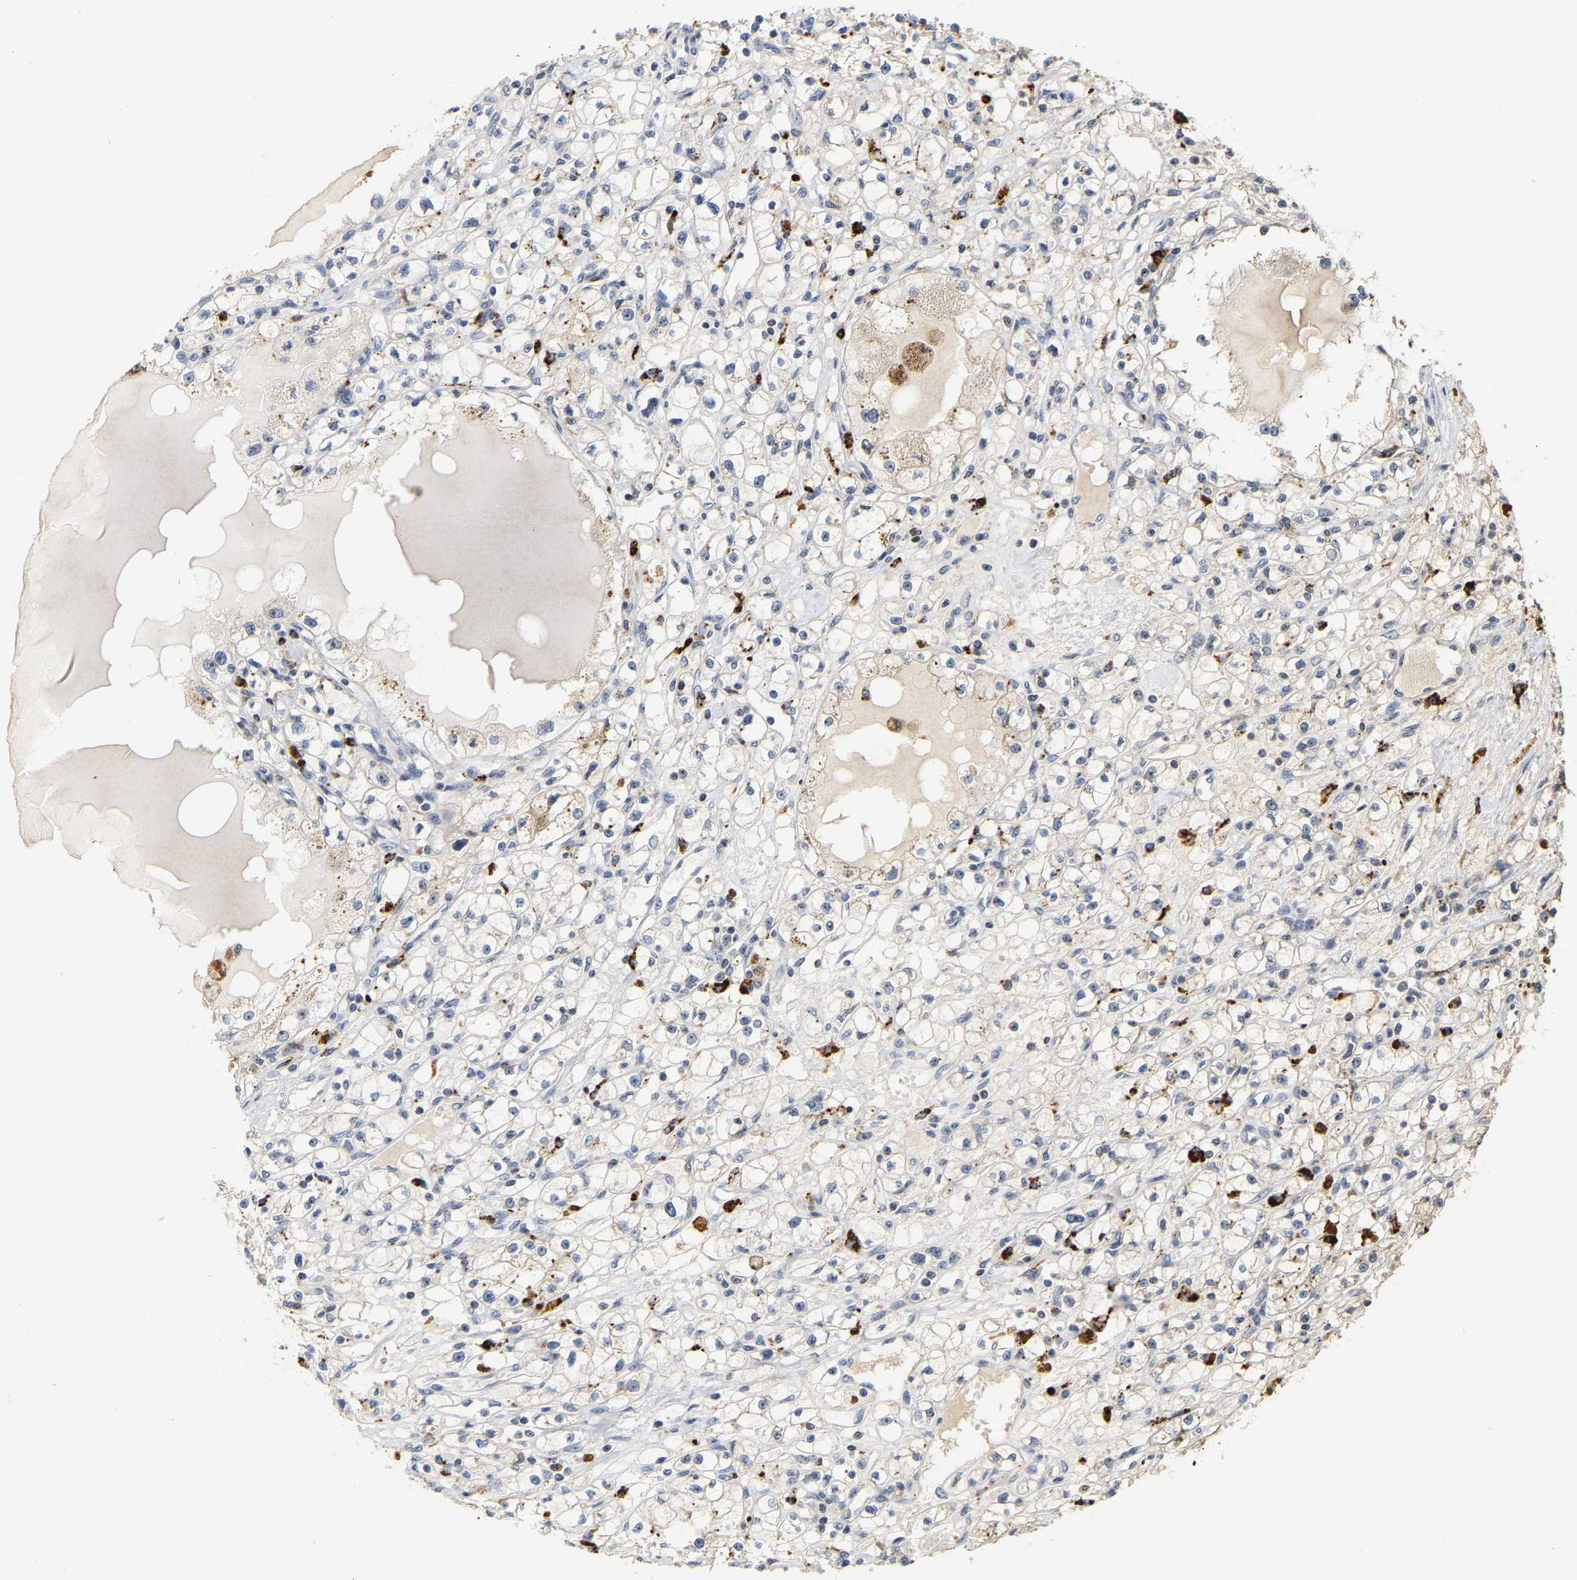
{"staining": {"intensity": "negative", "quantity": "none", "location": "none"}, "tissue": "renal cancer", "cell_type": "Tumor cells", "image_type": "cancer", "snomed": [{"axis": "morphology", "description": "Adenocarcinoma, NOS"}, {"axis": "topography", "description": "Kidney"}], "caption": "Renal cancer (adenocarcinoma) stained for a protein using immunohistochemistry shows no positivity tumor cells.", "gene": "NOP58", "patient": {"sex": "male", "age": 56}}